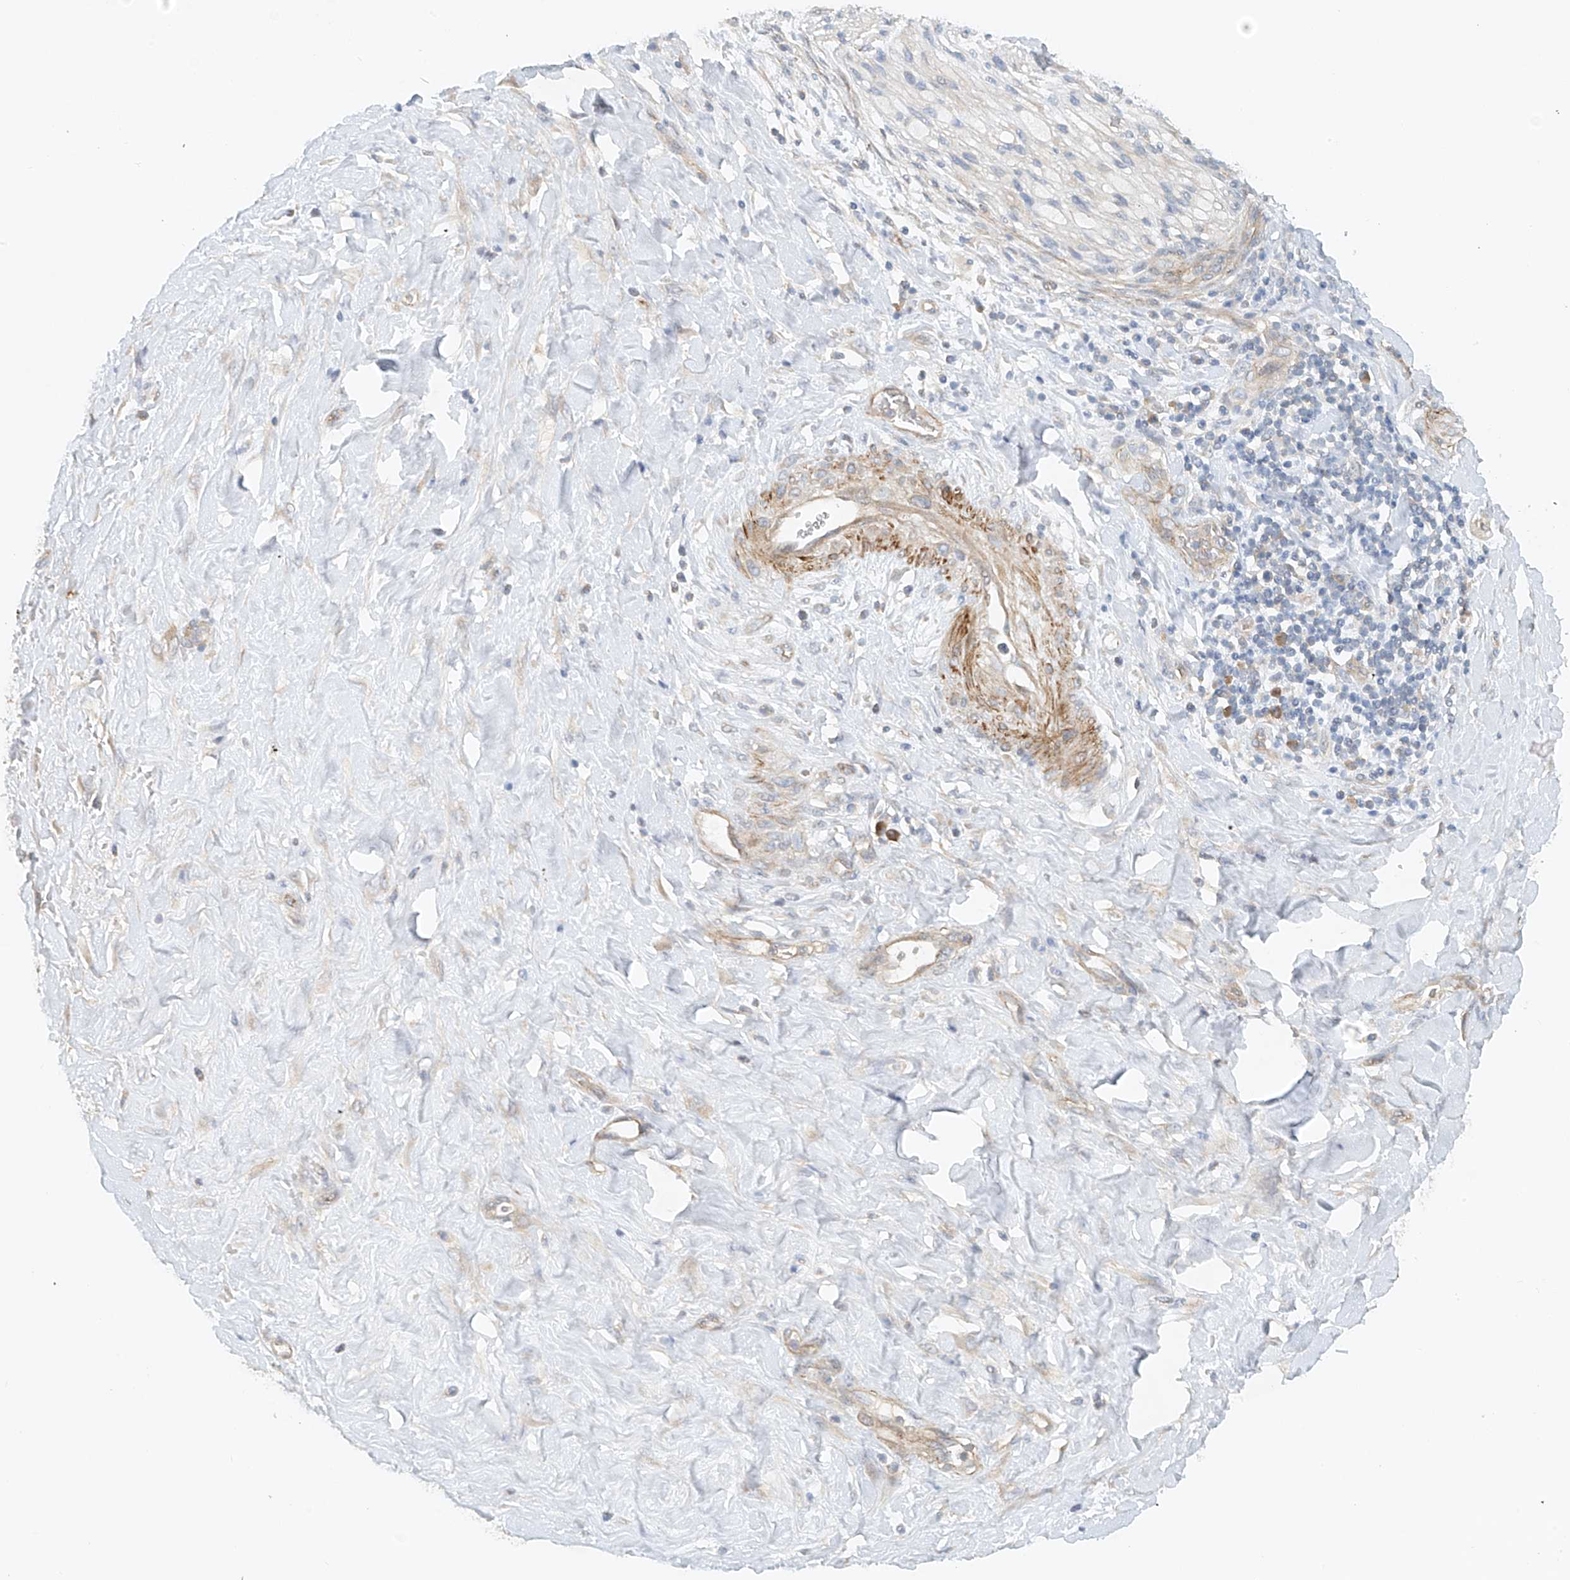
{"staining": {"intensity": "negative", "quantity": "none", "location": "none"}, "tissue": "adipose tissue", "cell_type": "Adipocytes", "image_type": "normal", "snomed": [{"axis": "morphology", "description": "Normal tissue, NOS"}, {"axis": "morphology", "description": "Adenocarcinoma, NOS"}, {"axis": "topography", "description": "Pancreas"}, {"axis": "topography", "description": "Peripheral nerve tissue"}], "caption": "Immunohistochemistry (IHC) micrograph of unremarkable human adipose tissue stained for a protein (brown), which demonstrates no expression in adipocytes.", "gene": "ENSG00000266202", "patient": {"sex": "male", "age": 59}}